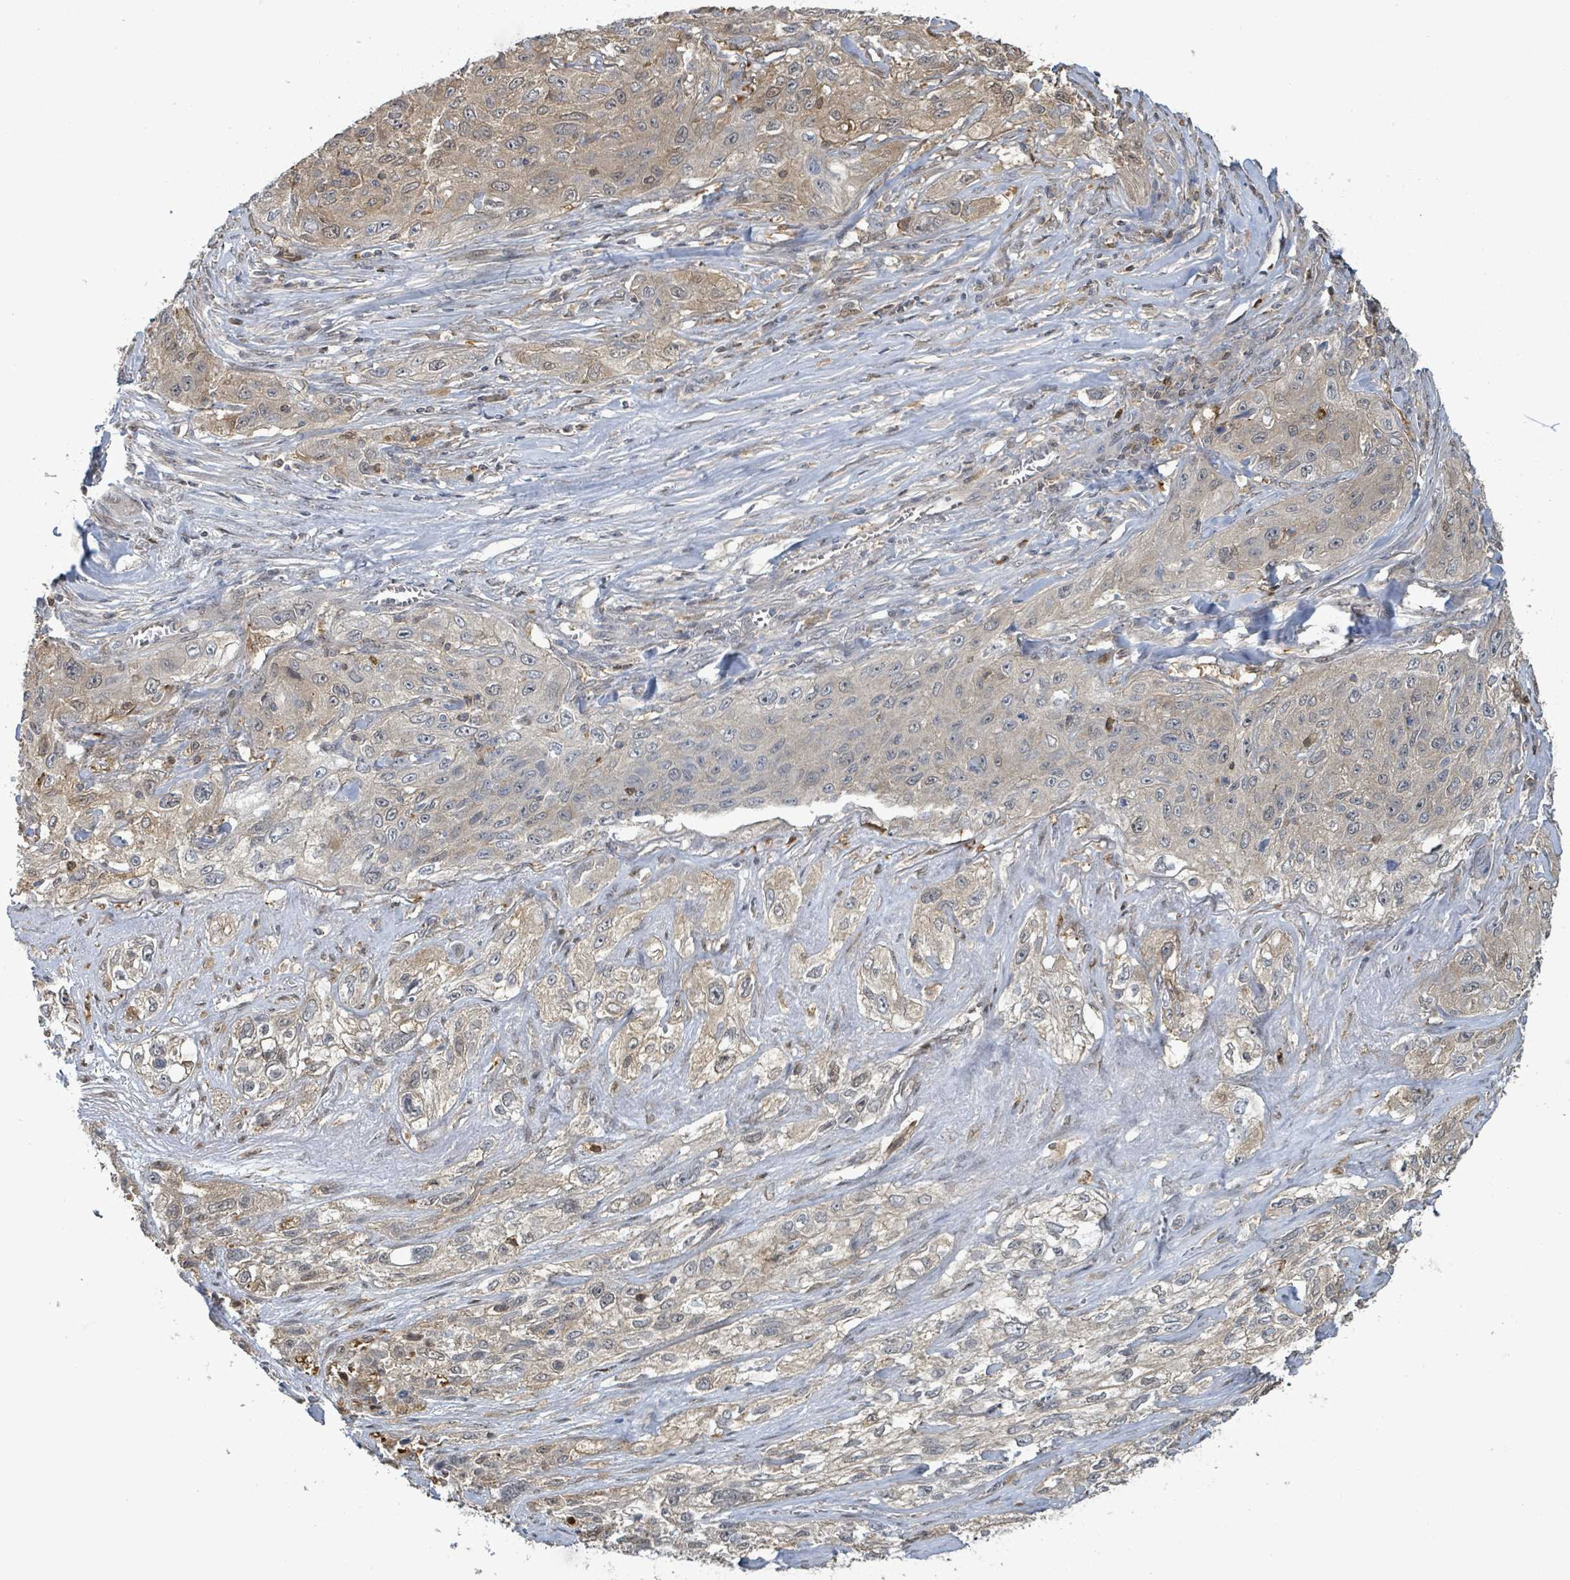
{"staining": {"intensity": "weak", "quantity": "25%-75%", "location": "cytoplasmic/membranous"}, "tissue": "lung cancer", "cell_type": "Tumor cells", "image_type": "cancer", "snomed": [{"axis": "morphology", "description": "Squamous cell carcinoma, NOS"}, {"axis": "topography", "description": "Lung"}], "caption": "The histopathology image shows a brown stain indicating the presence of a protein in the cytoplasmic/membranous of tumor cells in lung cancer (squamous cell carcinoma).", "gene": "PGAM1", "patient": {"sex": "female", "age": 69}}